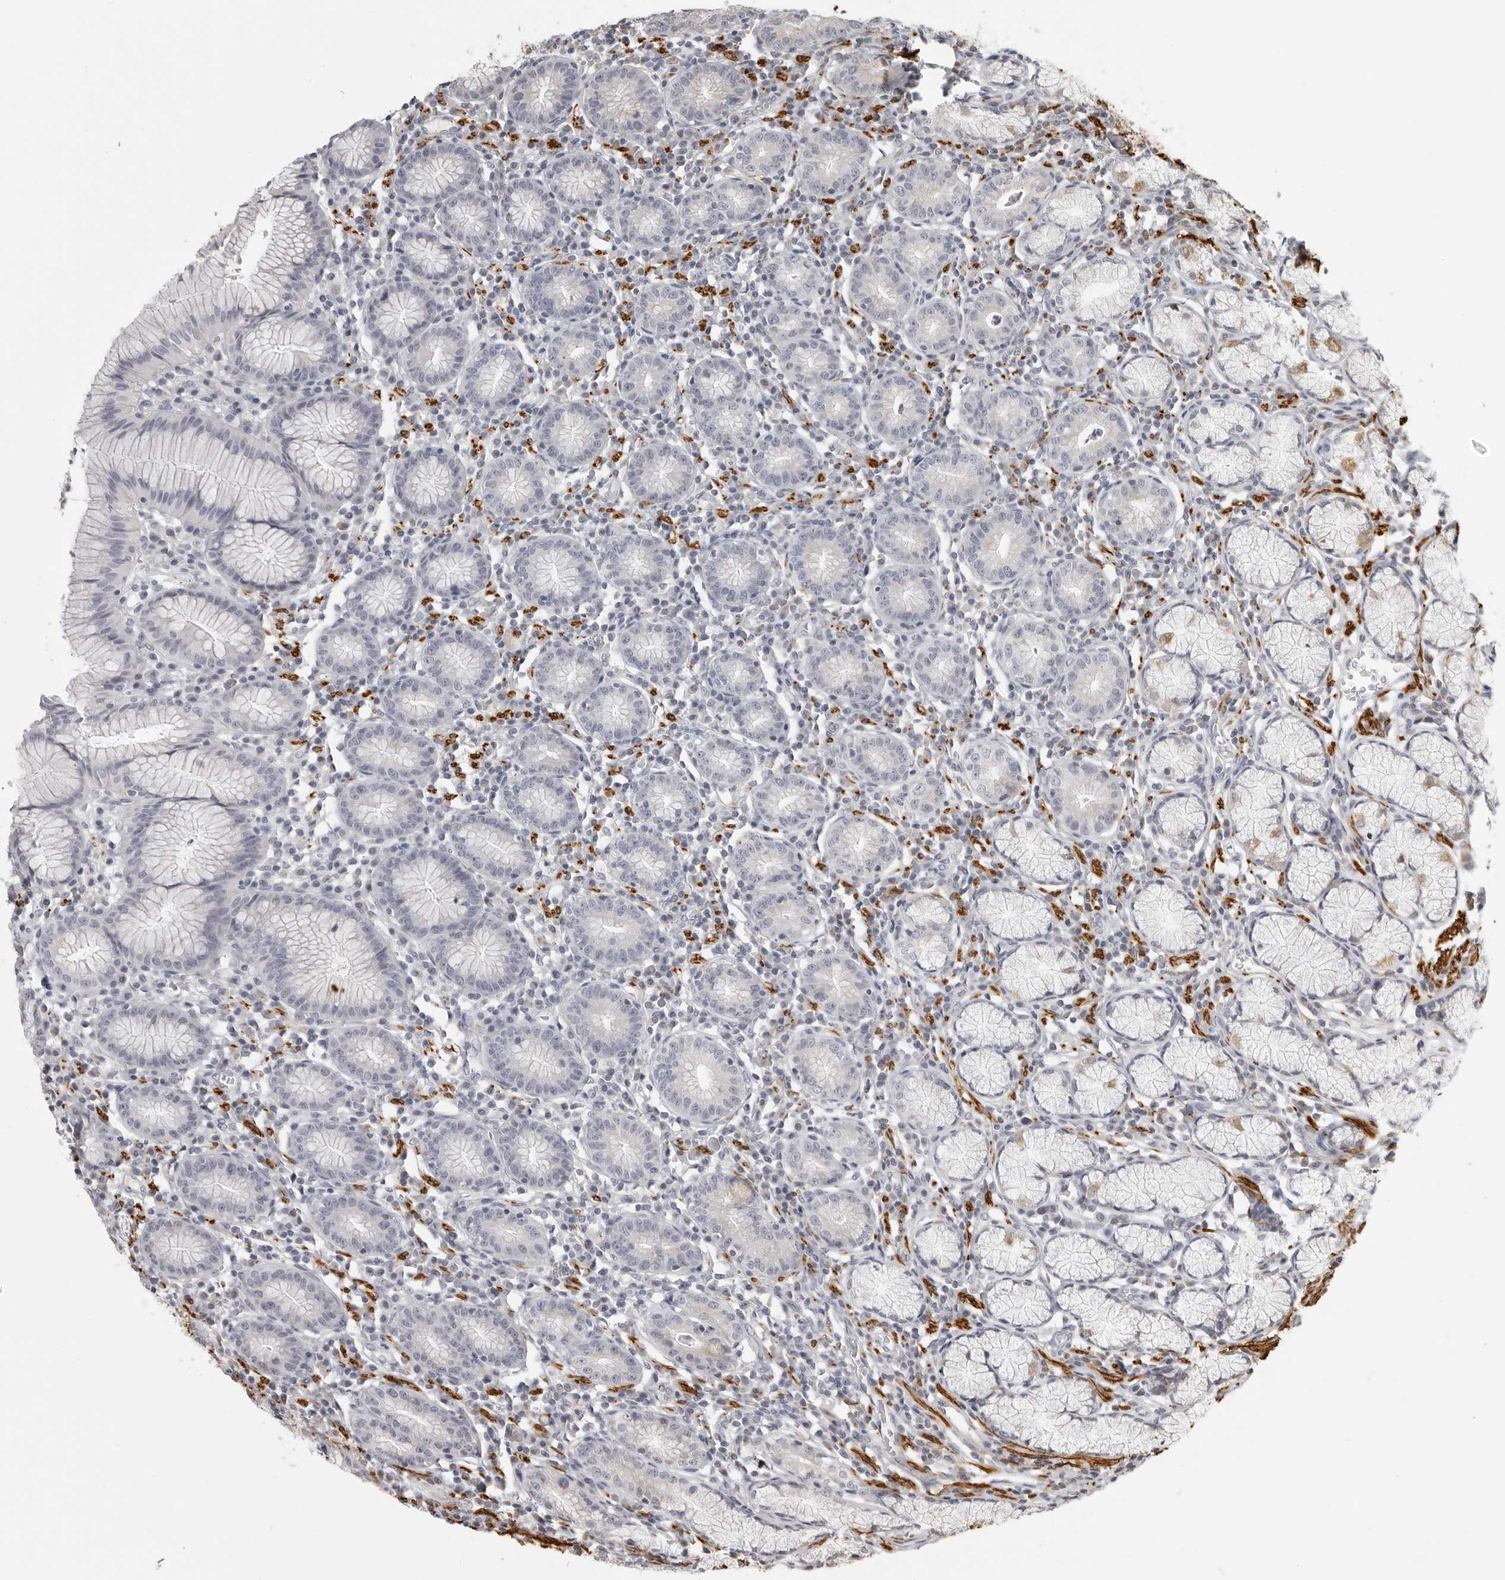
{"staining": {"intensity": "weak", "quantity": "<25%", "location": "cytoplasmic/membranous"}, "tissue": "stomach", "cell_type": "Glandular cells", "image_type": "normal", "snomed": [{"axis": "morphology", "description": "Normal tissue, NOS"}, {"axis": "topography", "description": "Stomach"}], "caption": "A high-resolution image shows IHC staining of unremarkable stomach, which reveals no significant expression in glandular cells.", "gene": "MAP7D1", "patient": {"sex": "male", "age": 55}}